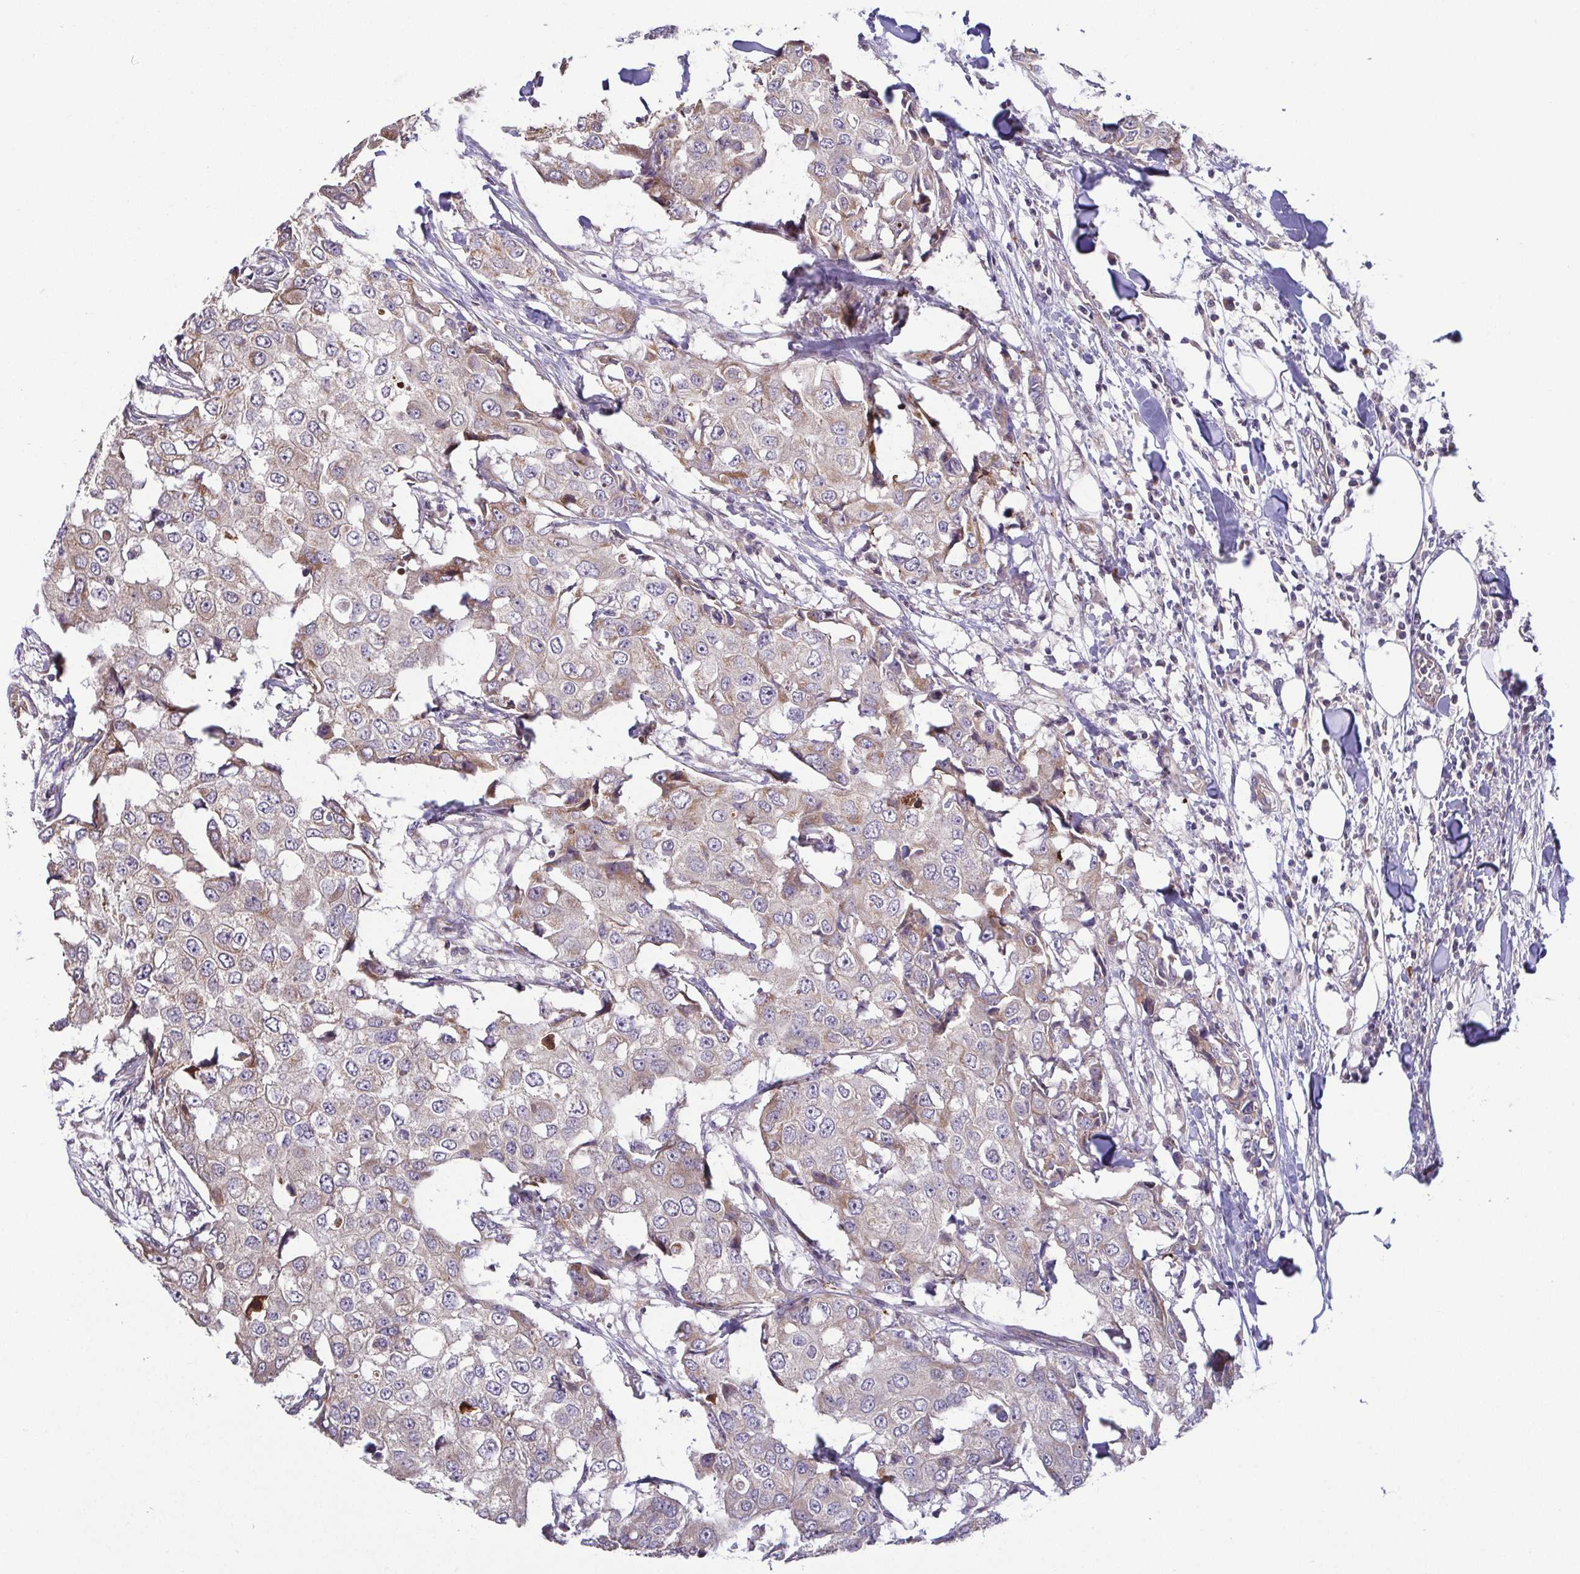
{"staining": {"intensity": "weak", "quantity": "25%-75%", "location": "cytoplasmic/membranous"}, "tissue": "breast cancer", "cell_type": "Tumor cells", "image_type": "cancer", "snomed": [{"axis": "morphology", "description": "Duct carcinoma"}, {"axis": "topography", "description": "Breast"}], "caption": "Protein analysis of breast intraductal carcinoma tissue demonstrates weak cytoplasmic/membranous staining in about 25%-75% of tumor cells.", "gene": "OSBPL7", "patient": {"sex": "female", "age": 27}}